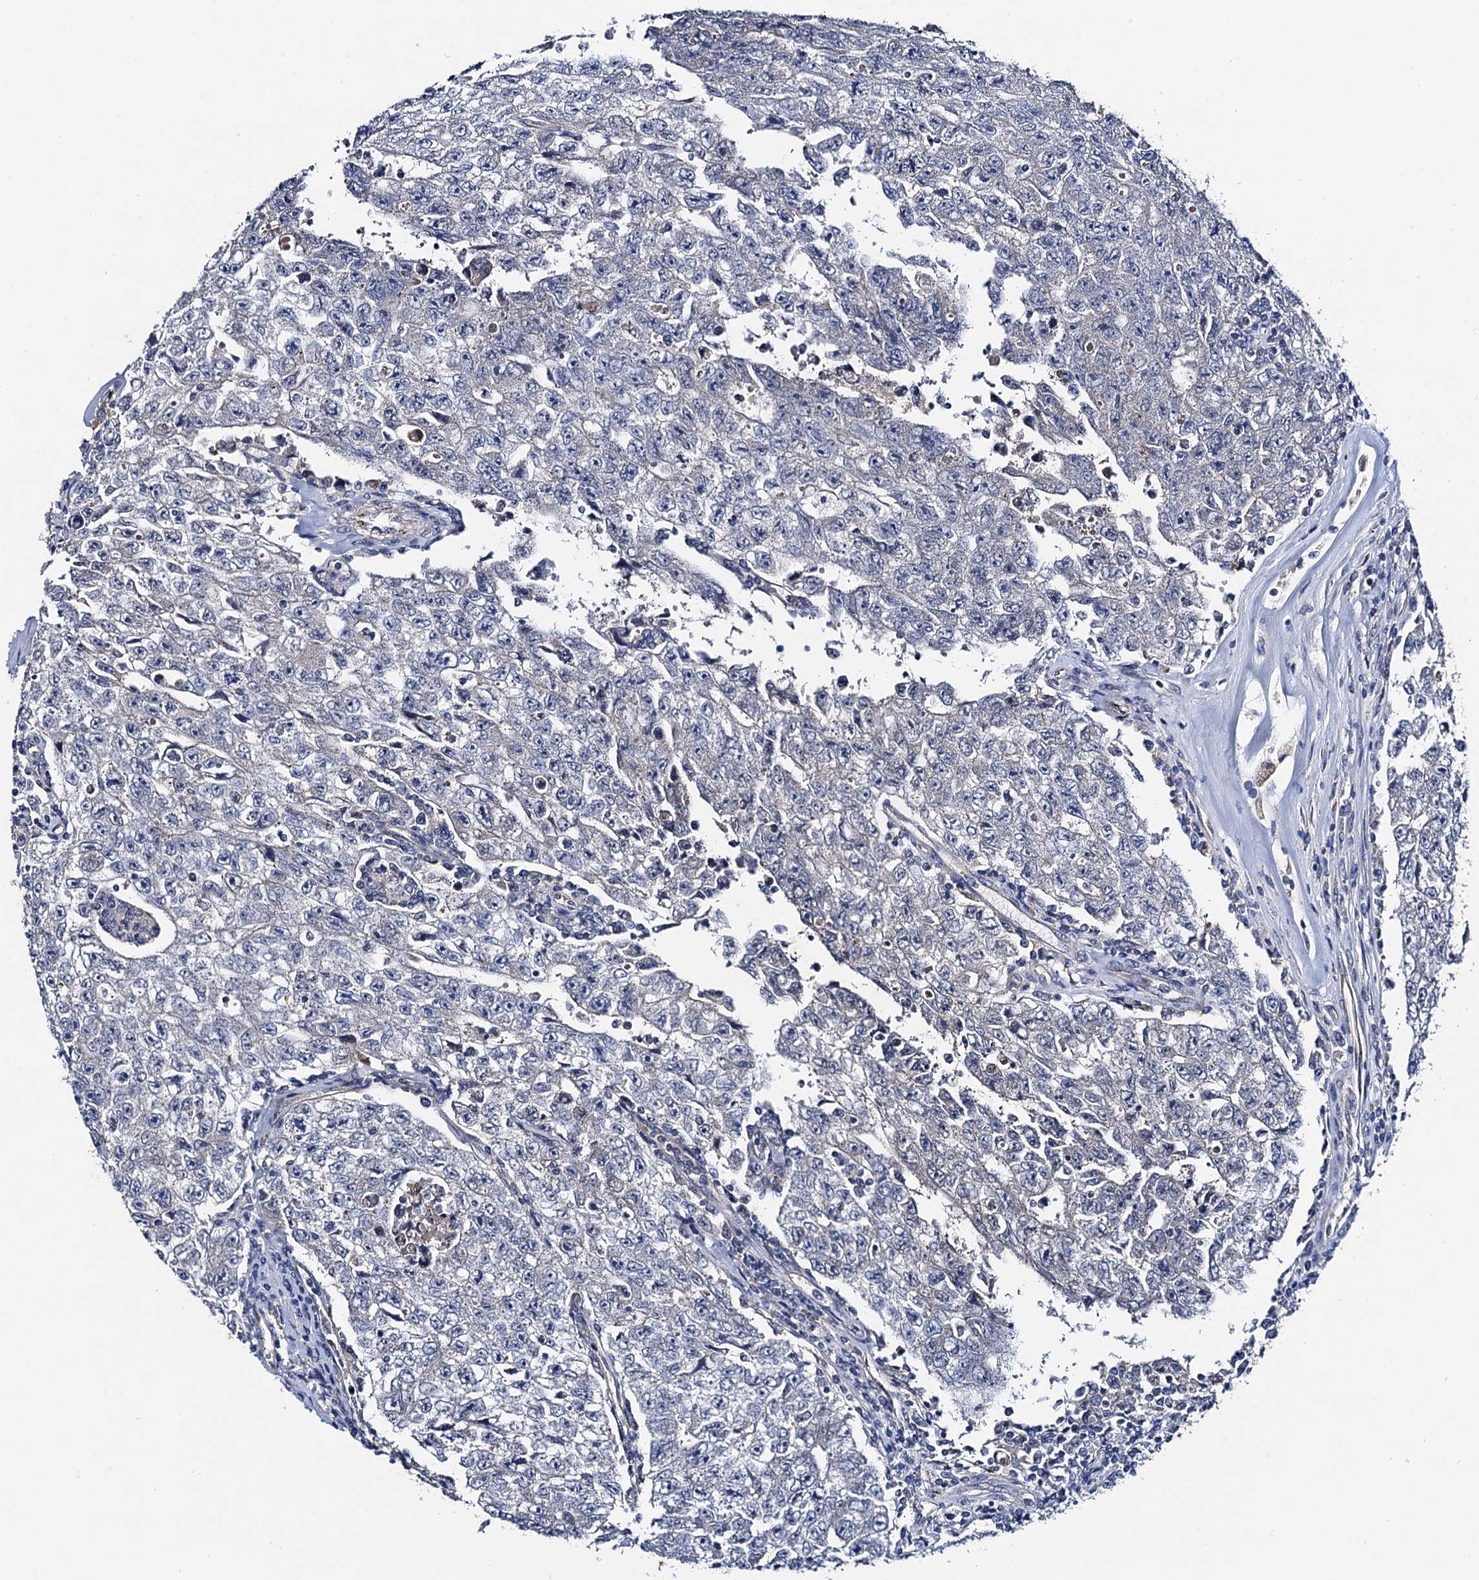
{"staining": {"intensity": "negative", "quantity": "none", "location": "none"}, "tissue": "testis cancer", "cell_type": "Tumor cells", "image_type": "cancer", "snomed": [{"axis": "morphology", "description": "Carcinoma, Embryonal, NOS"}, {"axis": "topography", "description": "Testis"}], "caption": "An image of embryonal carcinoma (testis) stained for a protein displays no brown staining in tumor cells.", "gene": "TMEM39B", "patient": {"sex": "male", "age": 17}}